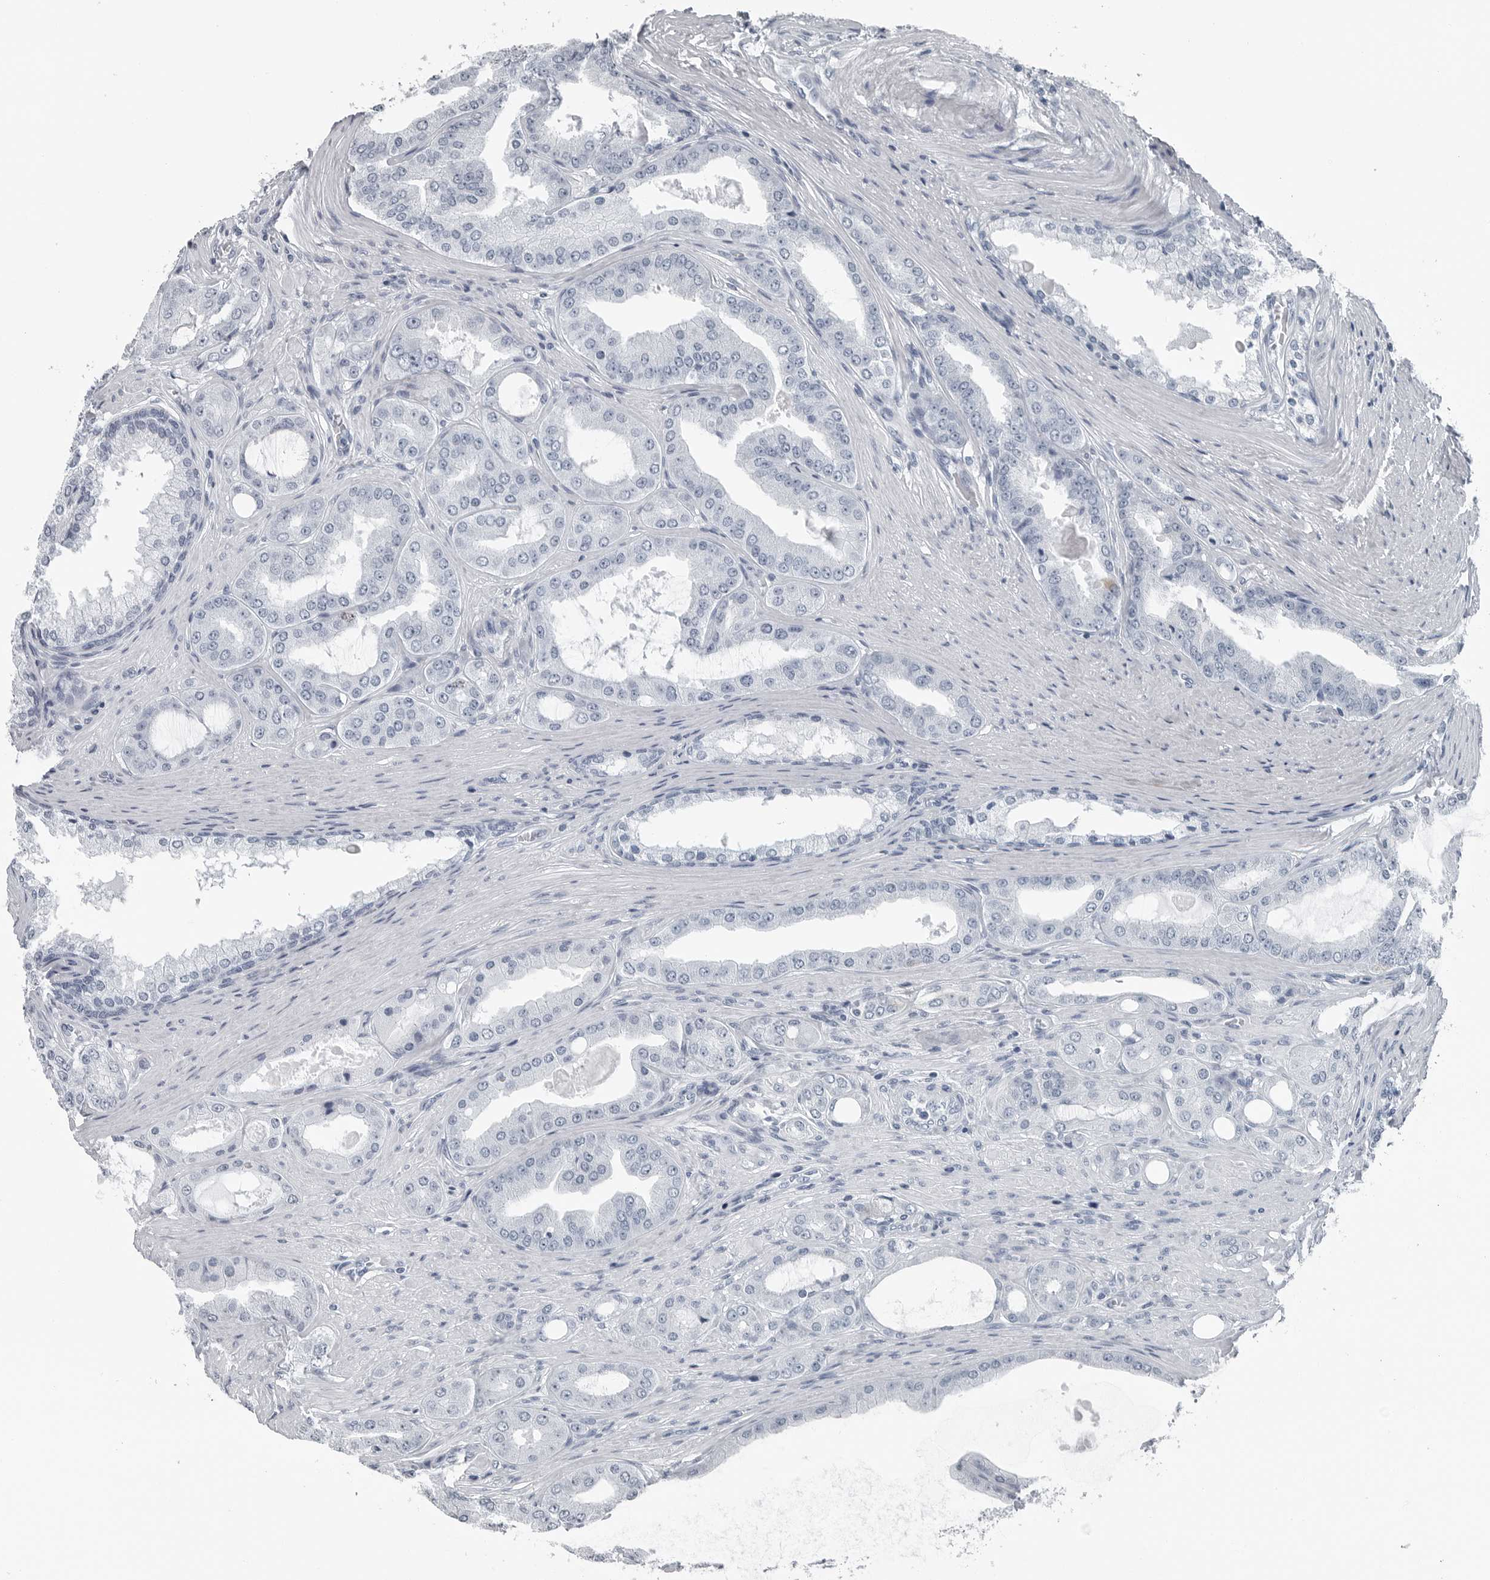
{"staining": {"intensity": "negative", "quantity": "none", "location": "none"}, "tissue": "prostate cancer", "cell_type": "Tumor cells", "image_type": "cancer", "snomed": [{"axis": "morphology", "description": "Adenocarcinoma, High grade"}, {"axis": "topography", "description": "Prostate"}], "caption": "Tumor cells are negative for protein expression in human prostate cancer (adenocarcinoma (high-grade)). Brightfield microscopy of immunohistochemistry (IHC) stained with DAB (3,3'-diaminobenzidine) (brown) and hematoxylin (blue), captured at high magnification.", "gene": "SPINK1", "patient": {"sex": "male", "age": 60}}